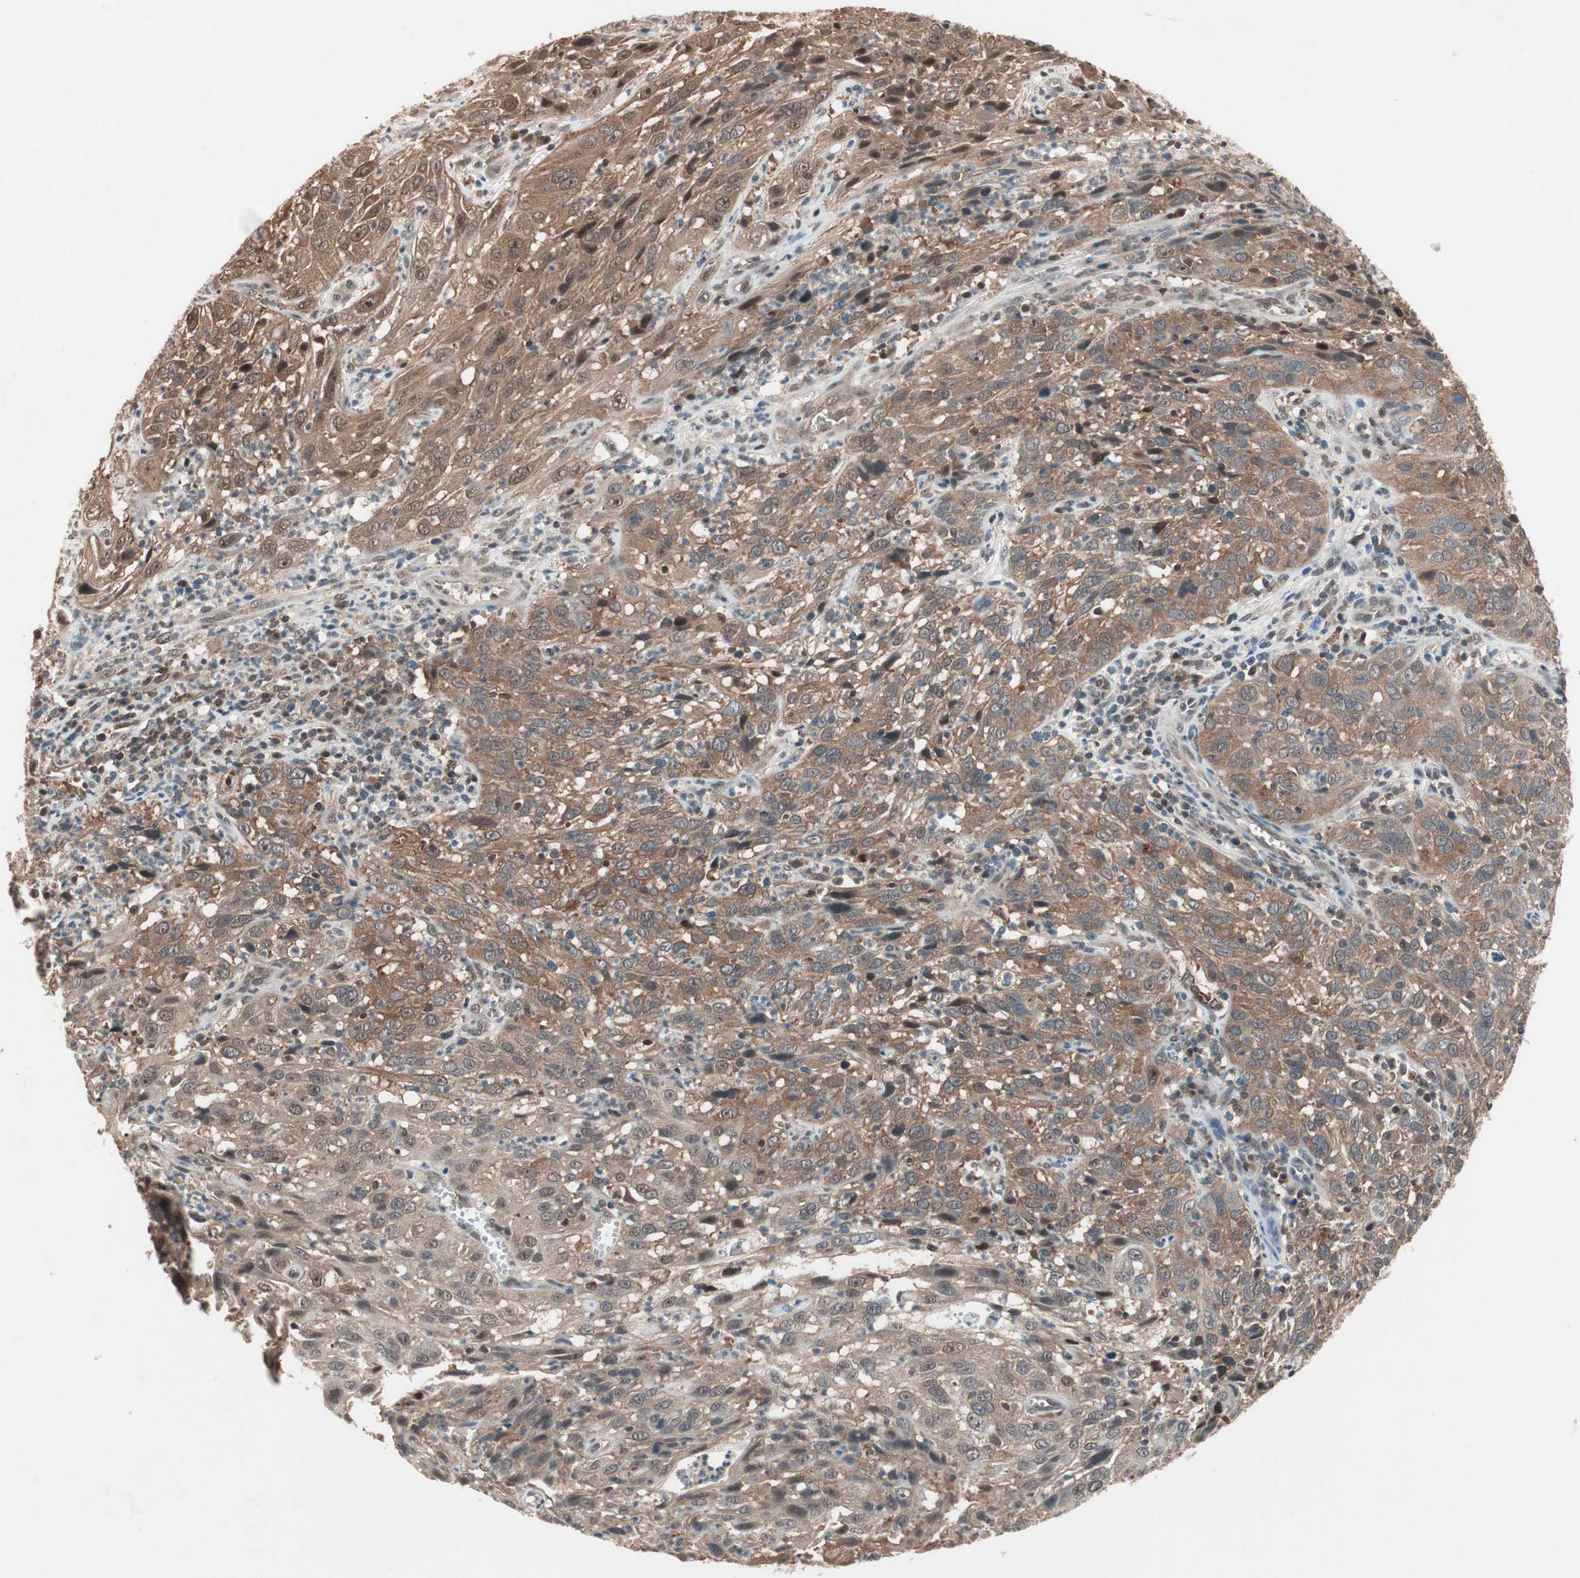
{"staining": {"intensity": "moderate", "quantity": ">75%", "location": "cytoplasmic/membranous,nuclear"}, "tissue": "cervical cancer", "cell_type": "Tumor cells", "image_type": "cancer", "snomed": [{"axis": "morphology", "description": "Squamous cell carcinoma, NOS"}, {"axis": "topography", "description": "Cervix"}], "caption": "Immunohistochemical staining of human cervical squamous cell carcinoma displays moderate cytoplasmic/membranous and nuclear protein positivity in approximately >75% of tumor cells. Using DAB (brown) and hematoxylin (blue) stains, captured at high magnification using brightfield microscopy.", "gene": "GART", "patient": {"sex": "female", "age": 32}}